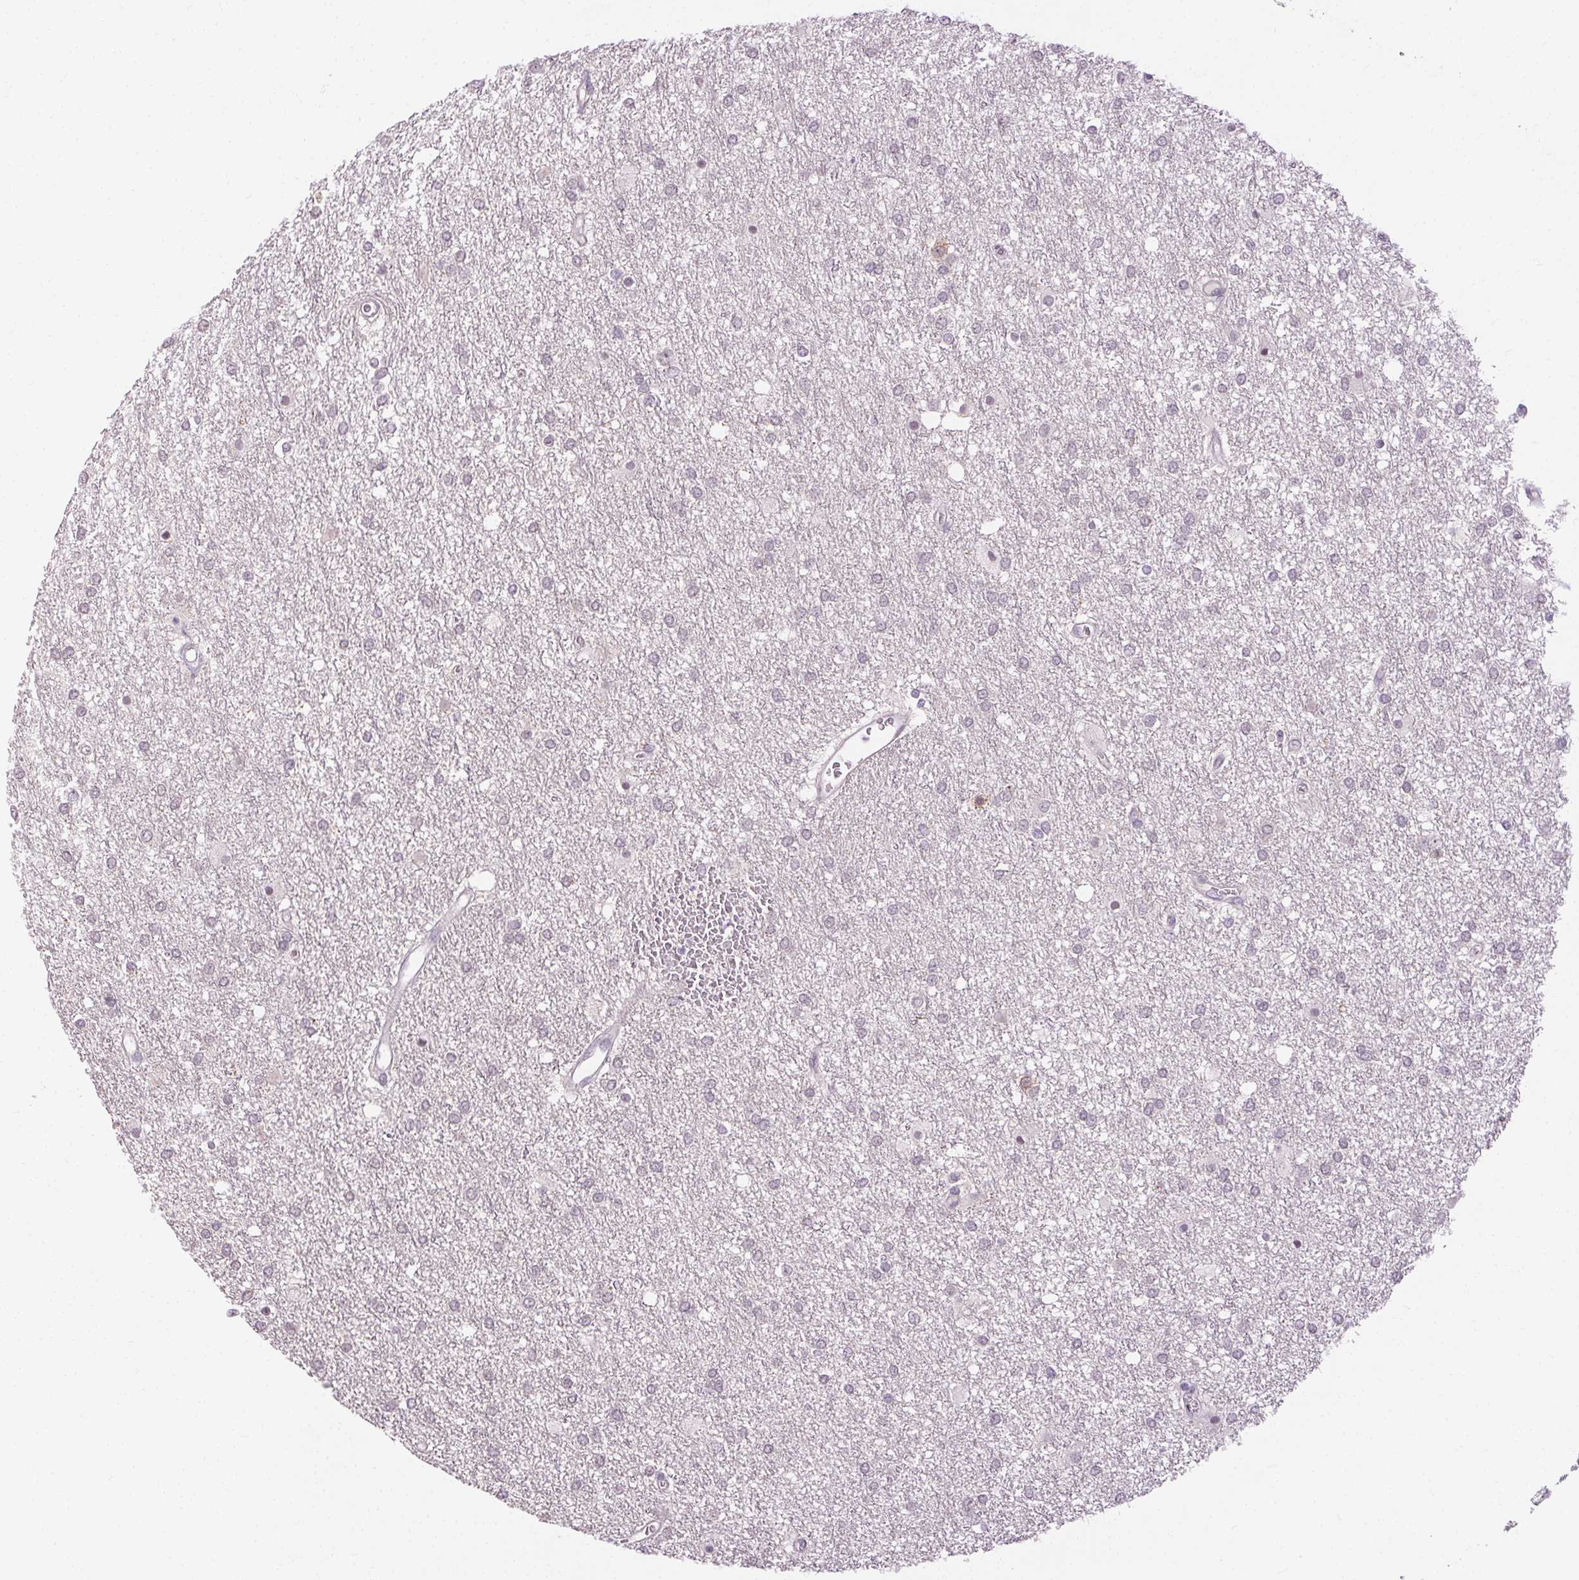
{"staining": {"intensity": "negative", "quantity": "none", "location": "none"}, "tissue": "glioma", "cell_type": "Tumor cells", "image_type": "cancer", "snomed": [{"axis": "morphology", "description": "Glioma, malignant, High grade"}, {"axis": "topography", "description": "Brain"}], "caption": "The histopathology image exhibits no staining of tumor cells in high-grade glioma (malignant).", "gene": "FAM168A", "patient": {"sex": "female", "age": 61}}